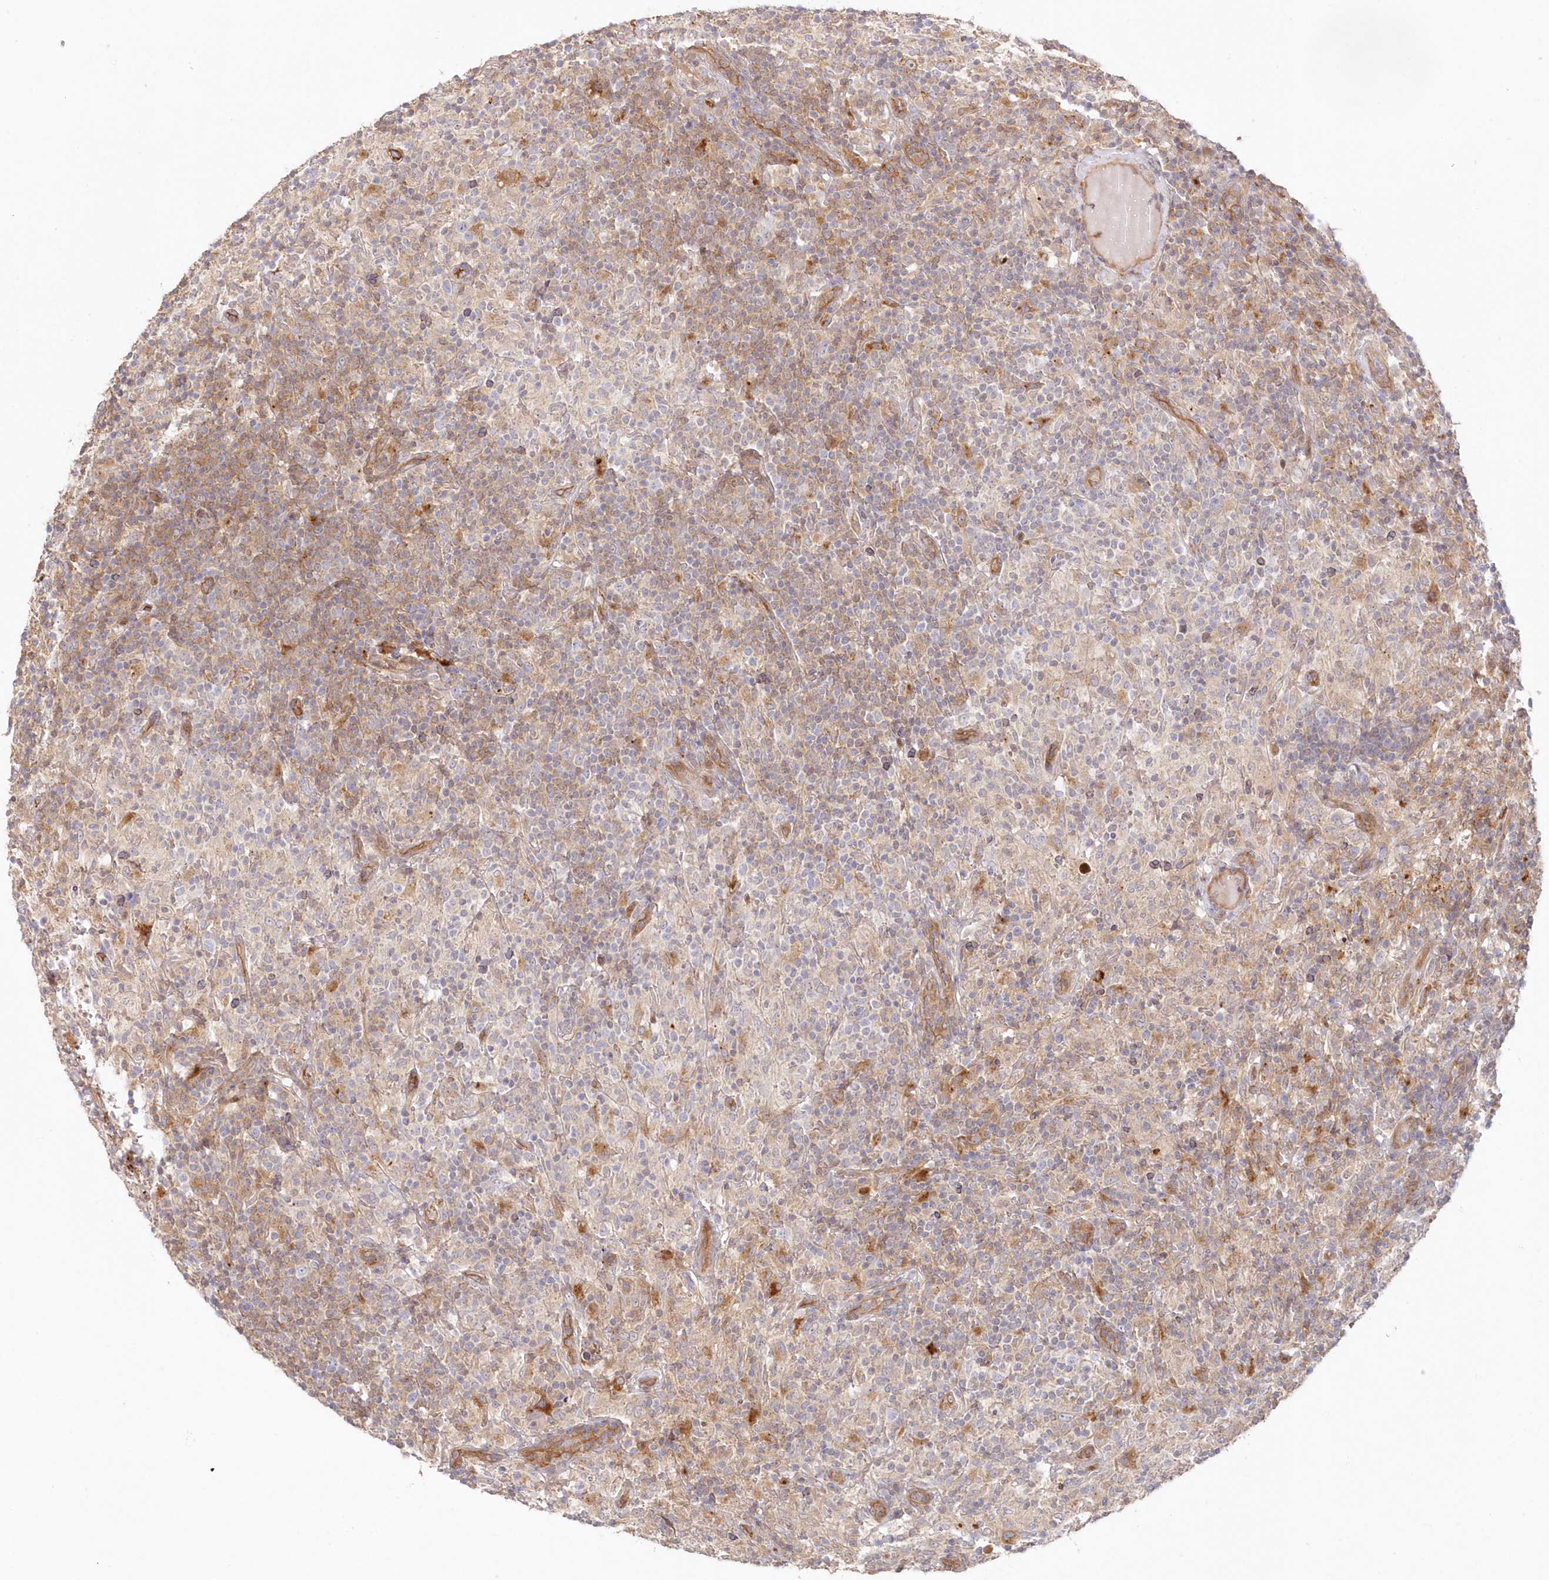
{"staining": {"intensity": "moderate", "quantity": "25%-75%", "location": "cytoplasmic/membranous"}, "tissue": "lymphoma", "cell_type": "Tumor cells", "image_type": "cancer", "snomed": [{"axis": "morphology", "description": "Hodgkin's disease, NOS"}, {"axis": "topography", "description": "Lymph node"}], "caption": "Immunohistochemistry (DAB) staining of Hodgkin's disease shows moderate cytoplasmic/membranous protein positivity in approximately 25%-75% of tumor cells.", "gene": "GBE1", "patient": {"sex": "male", "age": 70}}